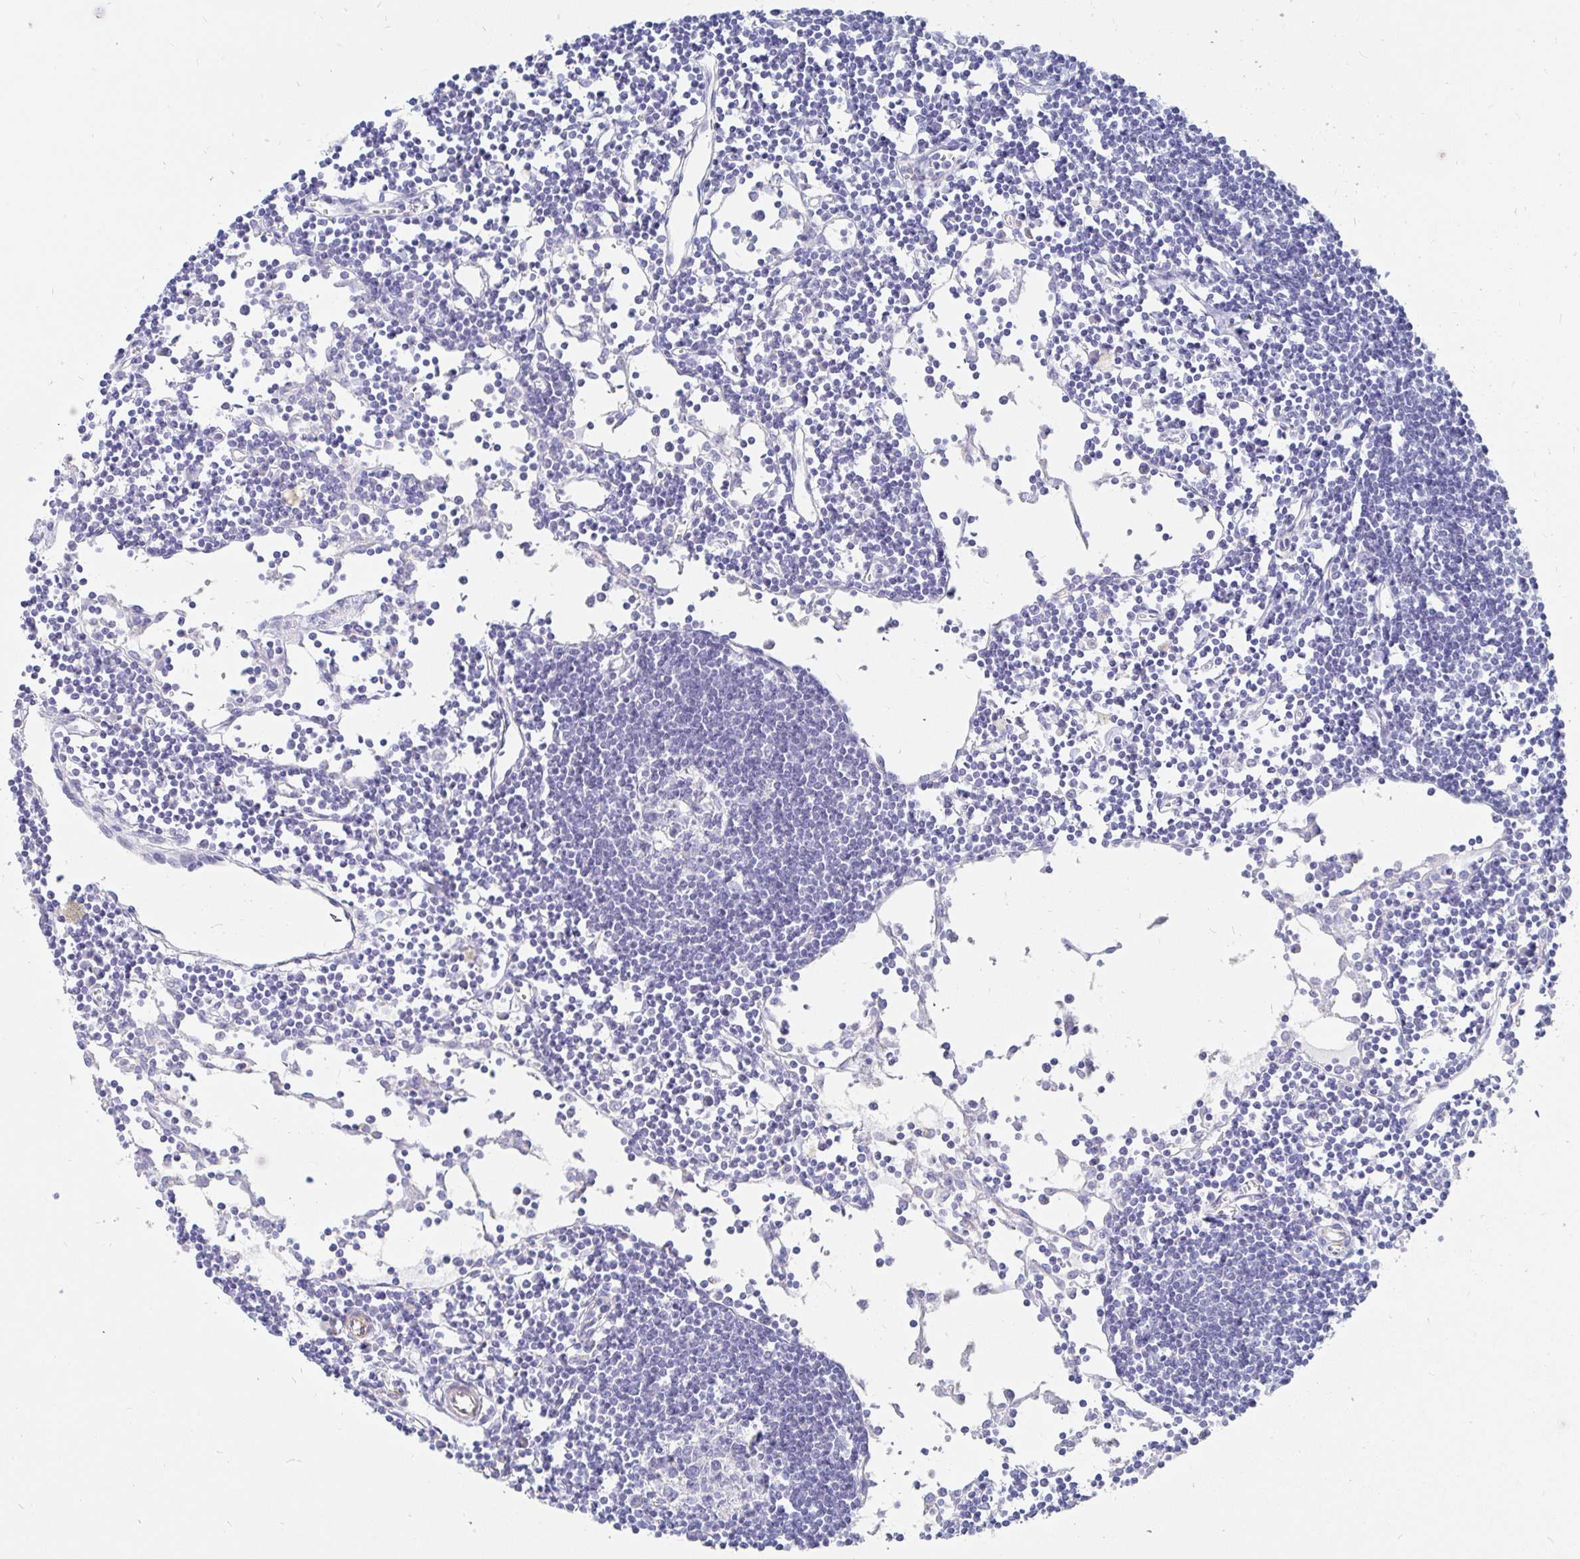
{"staining": {"intensity": "negative", "quantity": "none", "location": "none"}, "tissue": "lymph node", "cell_type": "Germinal center cells", "image_type": "normal", "snomed": [{"axis": "morphology", "description": "Normal tissue, NOS"}, {"axis": "topography", "description": "Lymph node"}], "caption": "This is an IHC photomicrograph of benign lymph node. There is no expression in germinal center cells.", "gene": "COX16", "patient": {"sex": "female", "age": 65}}